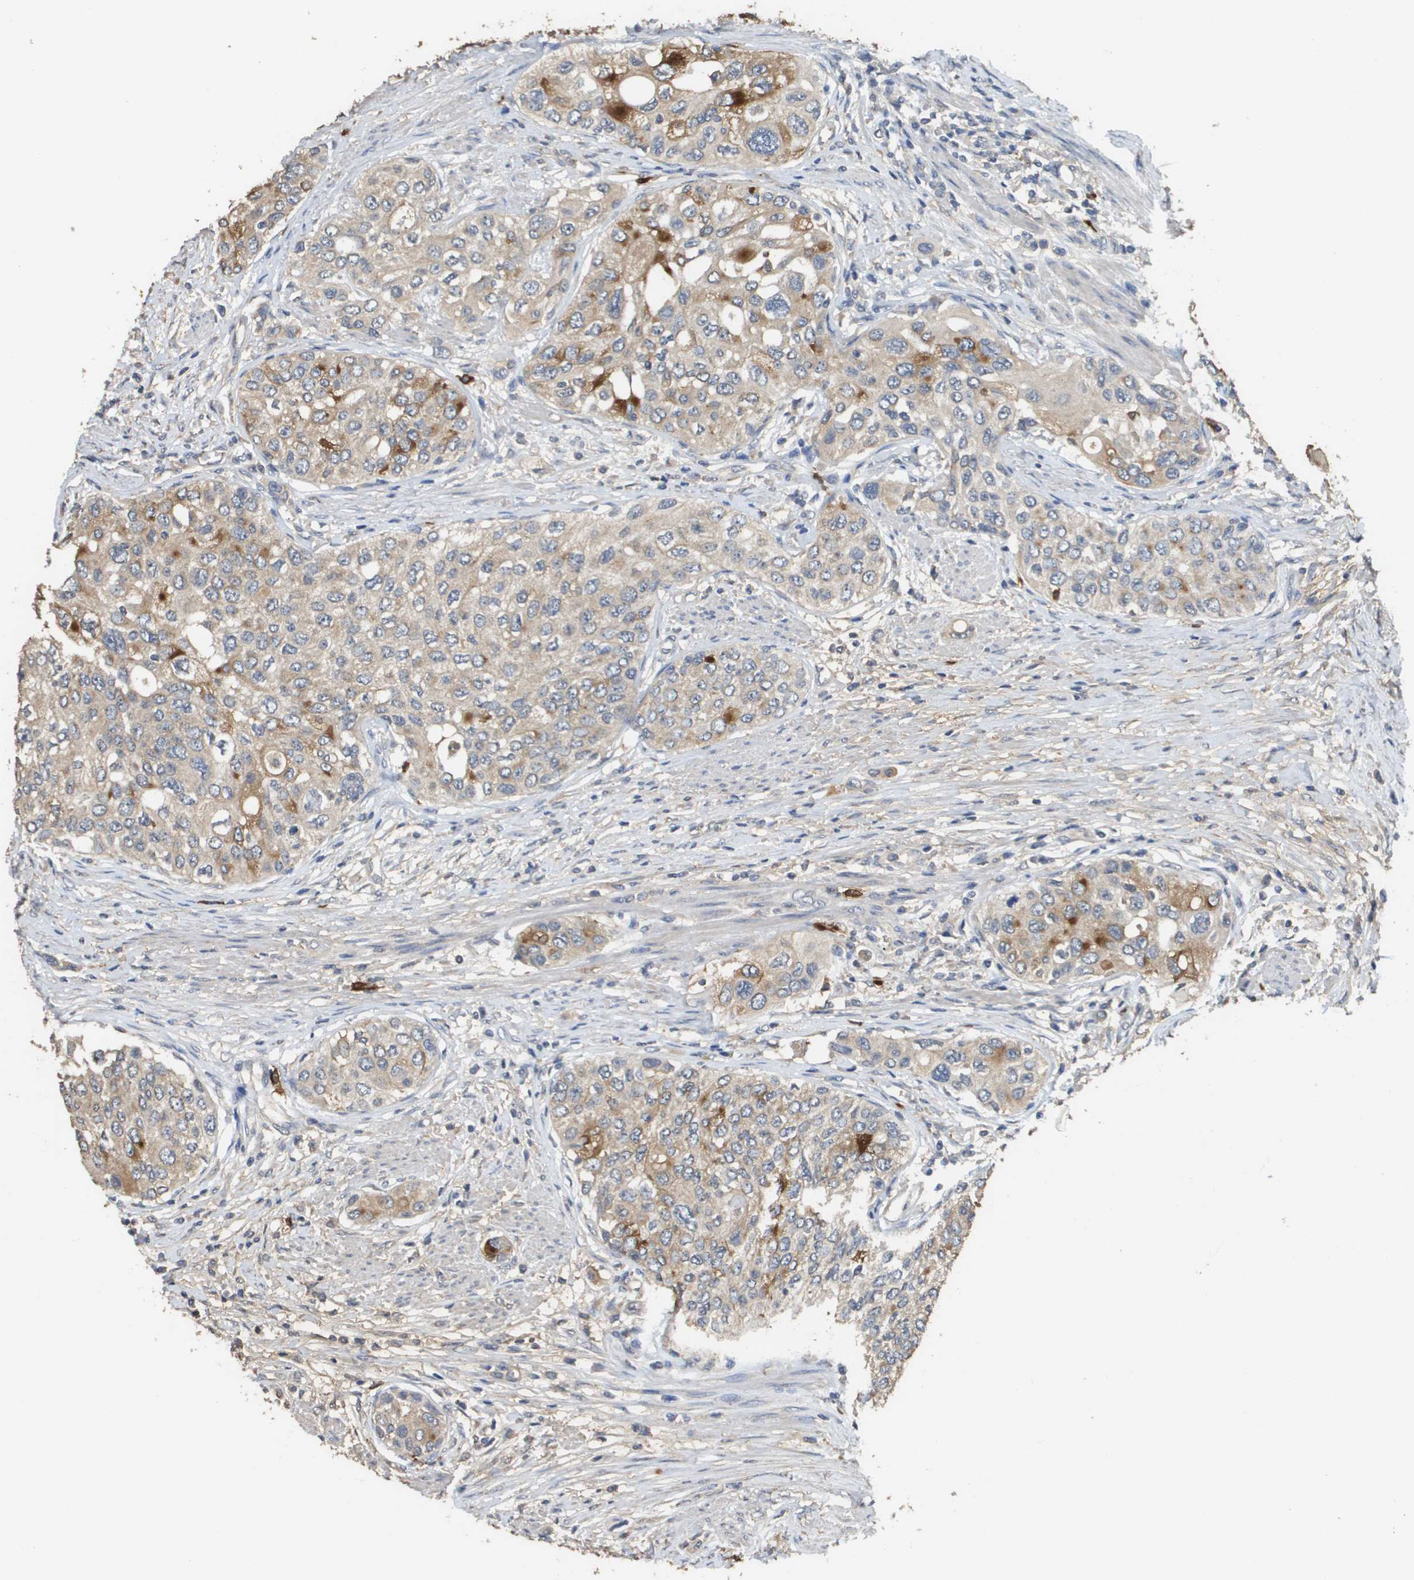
{"staining": {"intensity": "strong", "quantity": "<25%", "location": "cytoplasmic/membranous"}, "tissue": "urothelial cancer", "cell_type": "Tumor cells", "image_type": "cancer", "snomed": [{"axis": "morphology", "description": "Urothelial carcinoma, High grade"}, {"axis": "topography", "description": "Urinary bladder"}], "caption": "Immunohistochemical staining of human urothelial cancer displays medium levels of strong cytoplasmic/membranous expression in about <25% of tumor cells. The staining was performed using DAB, with brown indicating positive protein expression. Nuclei are stained blue with hematoxylin.", "gene": "RAB27B", "patient": {"sex": "female", "age": 56}}